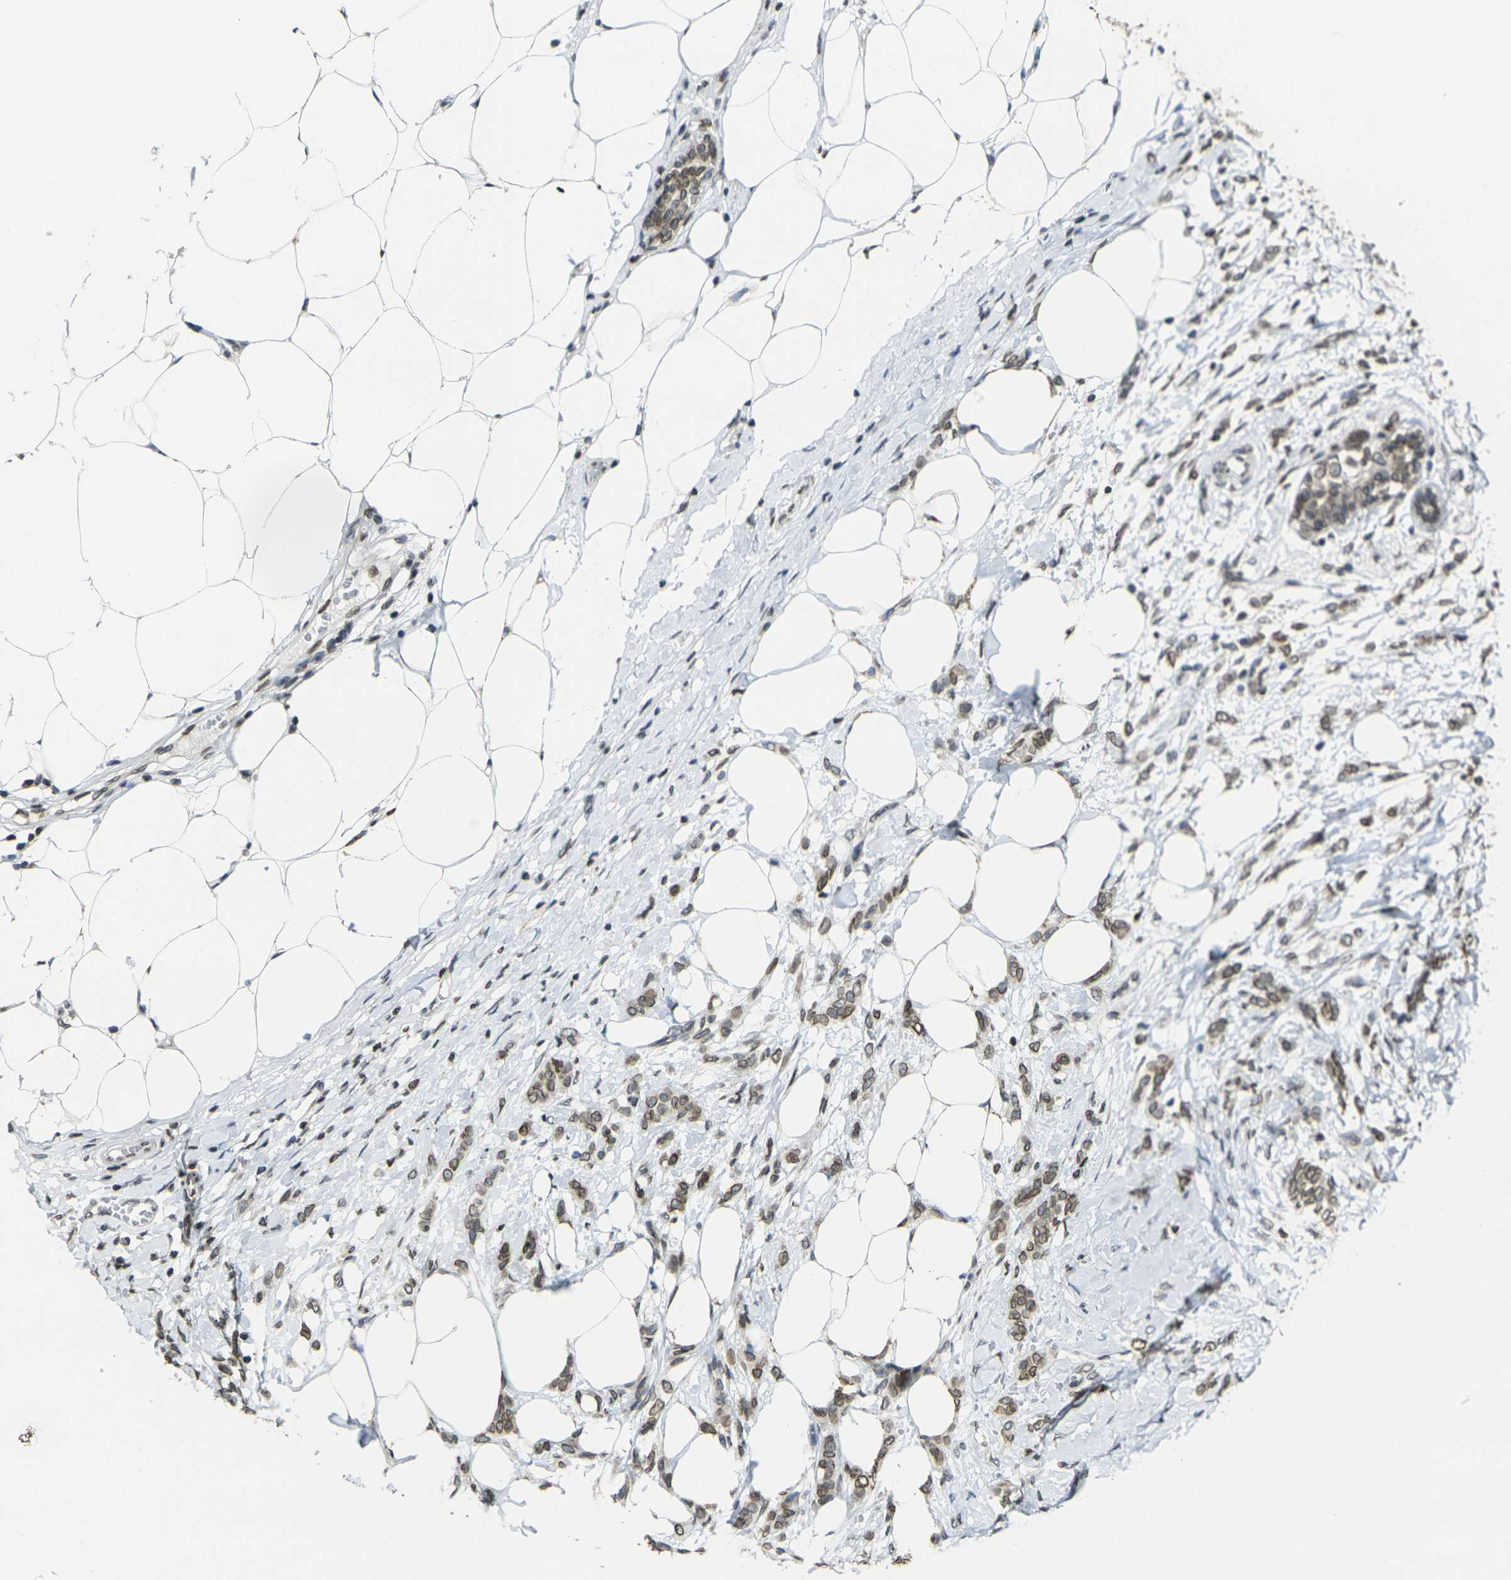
{"staining": {"intensity": "moderate", "quantity": ">75%", "location": "cytoplasmic/membranous,nuclear"}, "tissue": "breast cancer", "cell_type": "Tumor cells", "image_type": "cancer", "snomed": [{"axis": "morphology", "description": "Lobular carcinoma, in situ"}, {"axis": "morphology", "description": "Lobular carcinoma"}, {"axis": "topography", "description": "Breast"}], "caption": "IHC staining of breast cancer, which demonstrates medium levels of moderate cytoplasmic/membranous and nuclear expression in about >75% of tumor cells indicating moderate cytoplasmic/membranous and nuclear protein expression. The staining was performed using DAB (3,3'-diaminobenzidine) (brown) for protein detection and nuclei were counterstained in hematoxylin (blue).", "gene": "BRDT", "patient": {"sex": "female", "age": 41}}